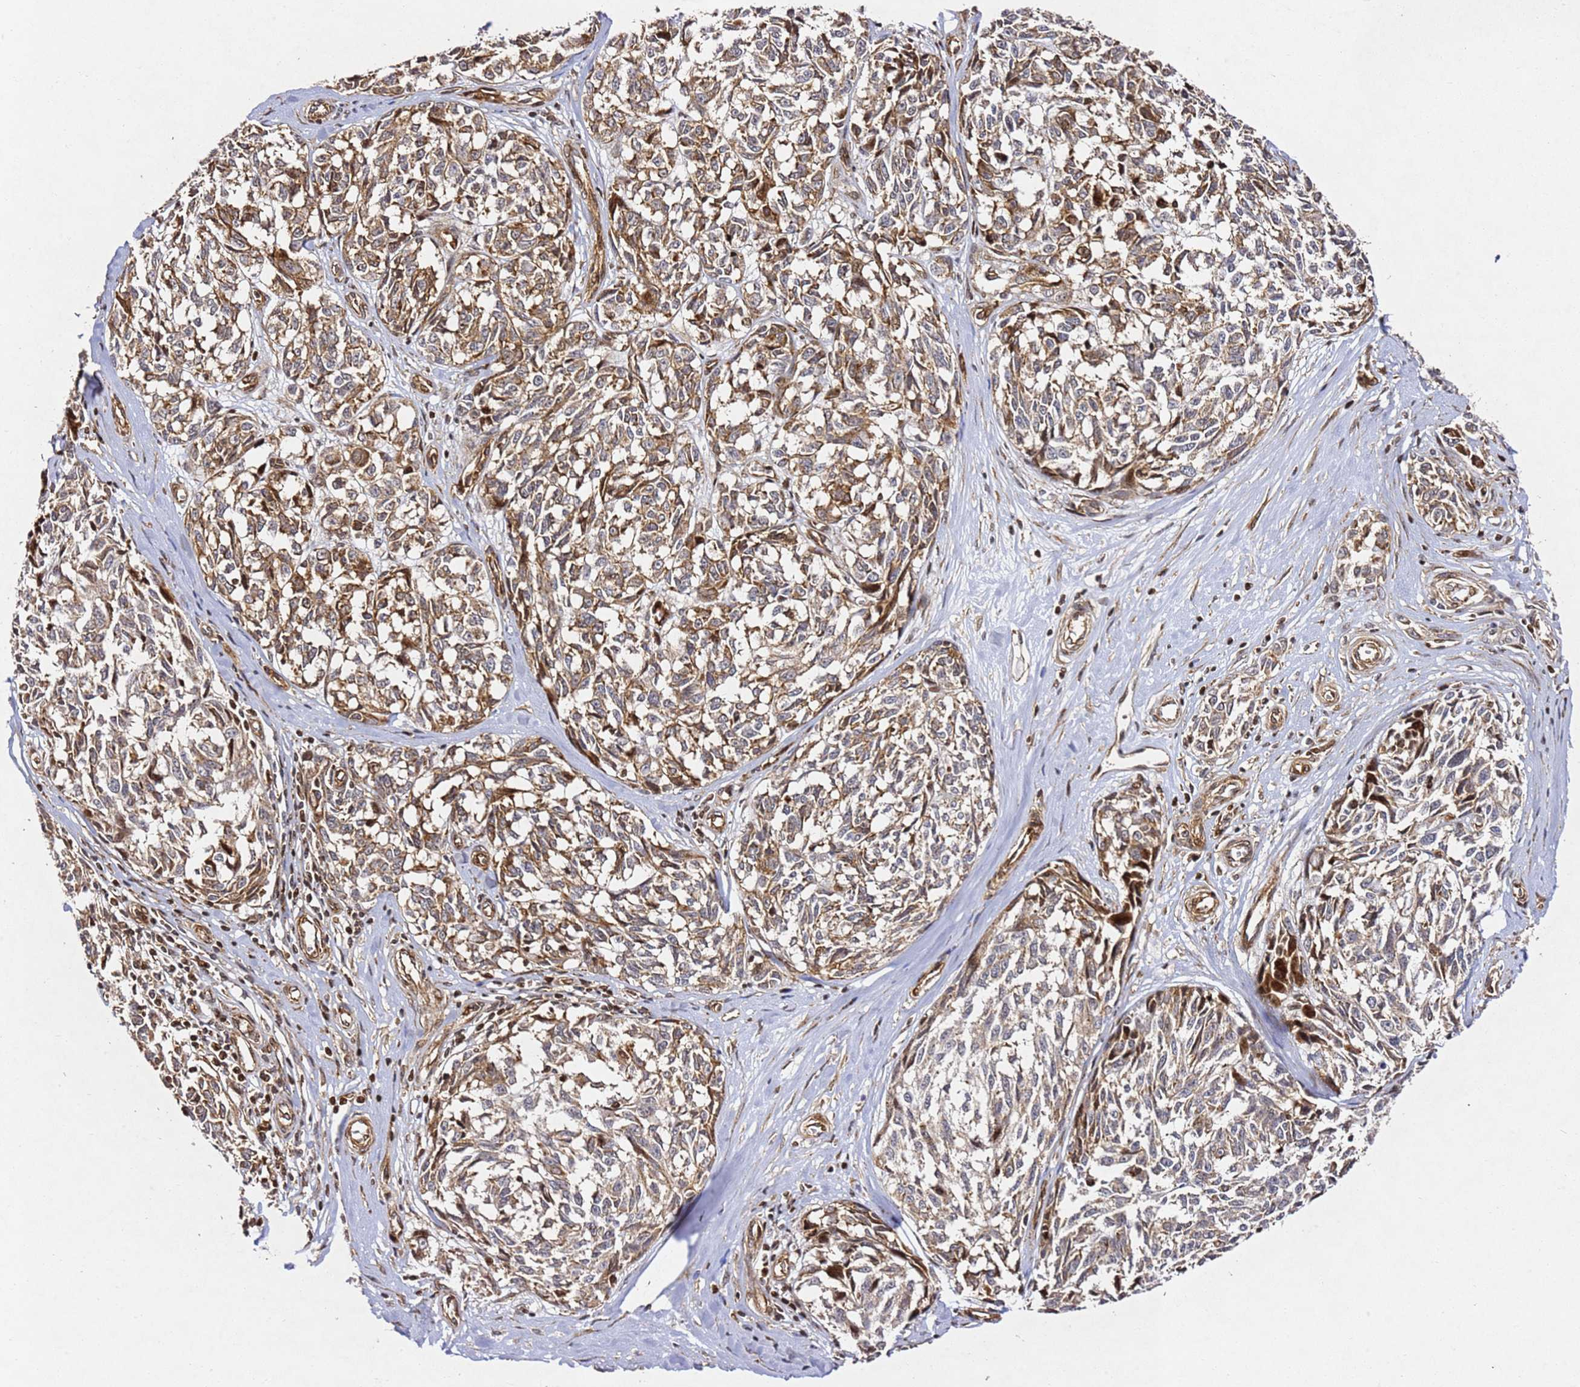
{"staining": {"intensity": "moderate", "quantity": ">75%", "location": "cytoplasmic/membranous"}, "tissue": "melanoma", "cell_type": "Tumor cells", "image_type": "cancer", "snomed": [{"axis": "morphology", "description": "Normal tissue, NOS"}, {"axis": "morphology", "description": "Malignant melanoma, NOS"}, {"axis": "topography", "description": "Skin"}], "caption": "IHC of melanoma displays medium levels of moderate cytoplasmic/membranous positivity in about >75% of tumor cells.", "gene": "ZNF296", "patient": {"sex": "female", "age": 64}}